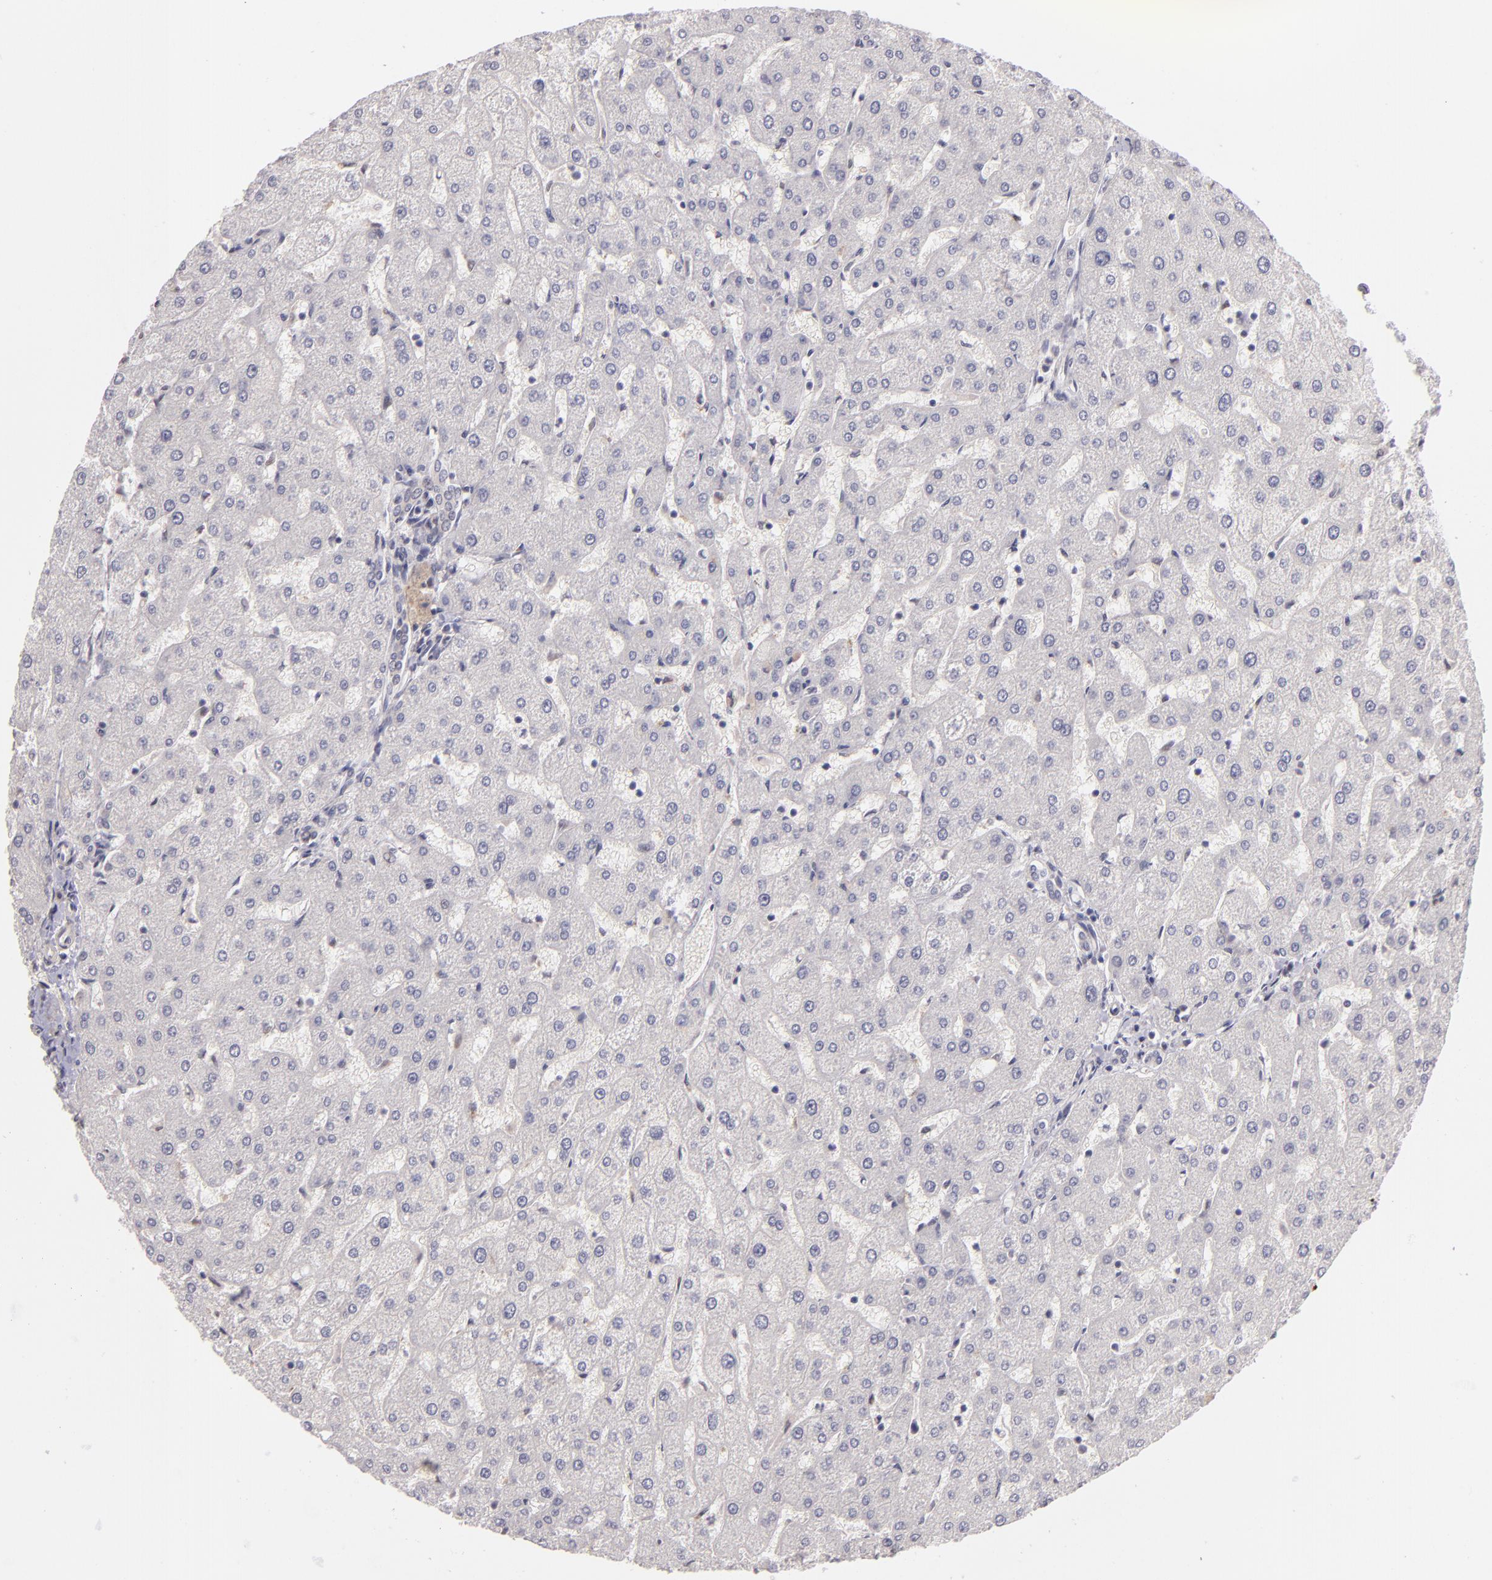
{"staining": {"intensity": "negative", "quantity": "none", "location": "none"}, "tissue": "liver", "cell_type": "Cholangiocytes", "image_type": "normal", "snomed": [{"axis": "morphology", "description": "Normal tissue, NOS"}, {"axis": "topography", "description": "Liver"}], "caption": "Human liver stained for a protein using immunohistochemistry demonstrates no expression in cholangiocytes.", "gene": "RARB", "patient": {"sex": "male", "age": 67}}